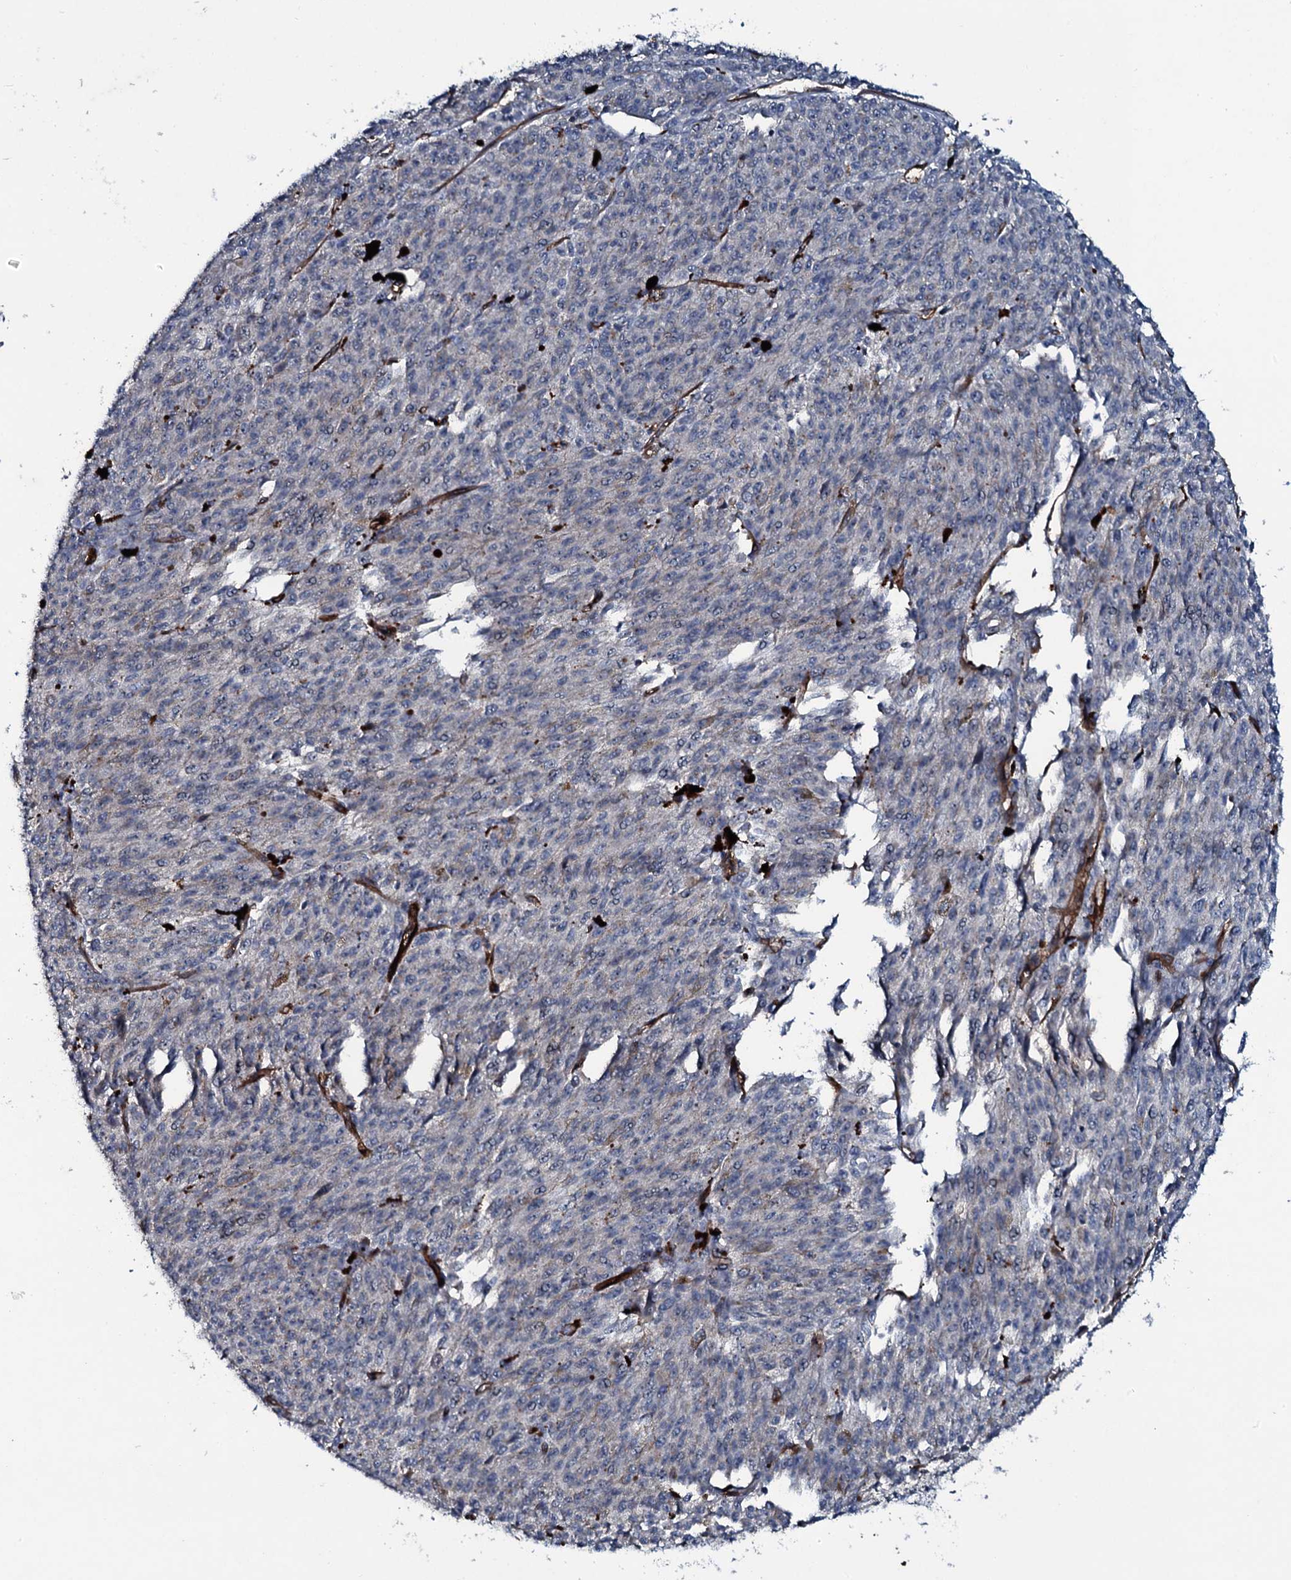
{"staining": {"intensity": "negative", "quantity": "none", "location": "none"}, "tissue": "melanoma", "cell_type": "Tumor cells", "image_type": "cancer", "snomed": [{"axis": "morphology", "description": "Malignant melanoma, NOS"}, {"axis": "topography", "description": "Skin"}], "caption": "Tumor cells are negative for brown protein staining in malignant melanoma.", "gene": "CLEC14A", "patient": {"sex": "female", "age": 52}}